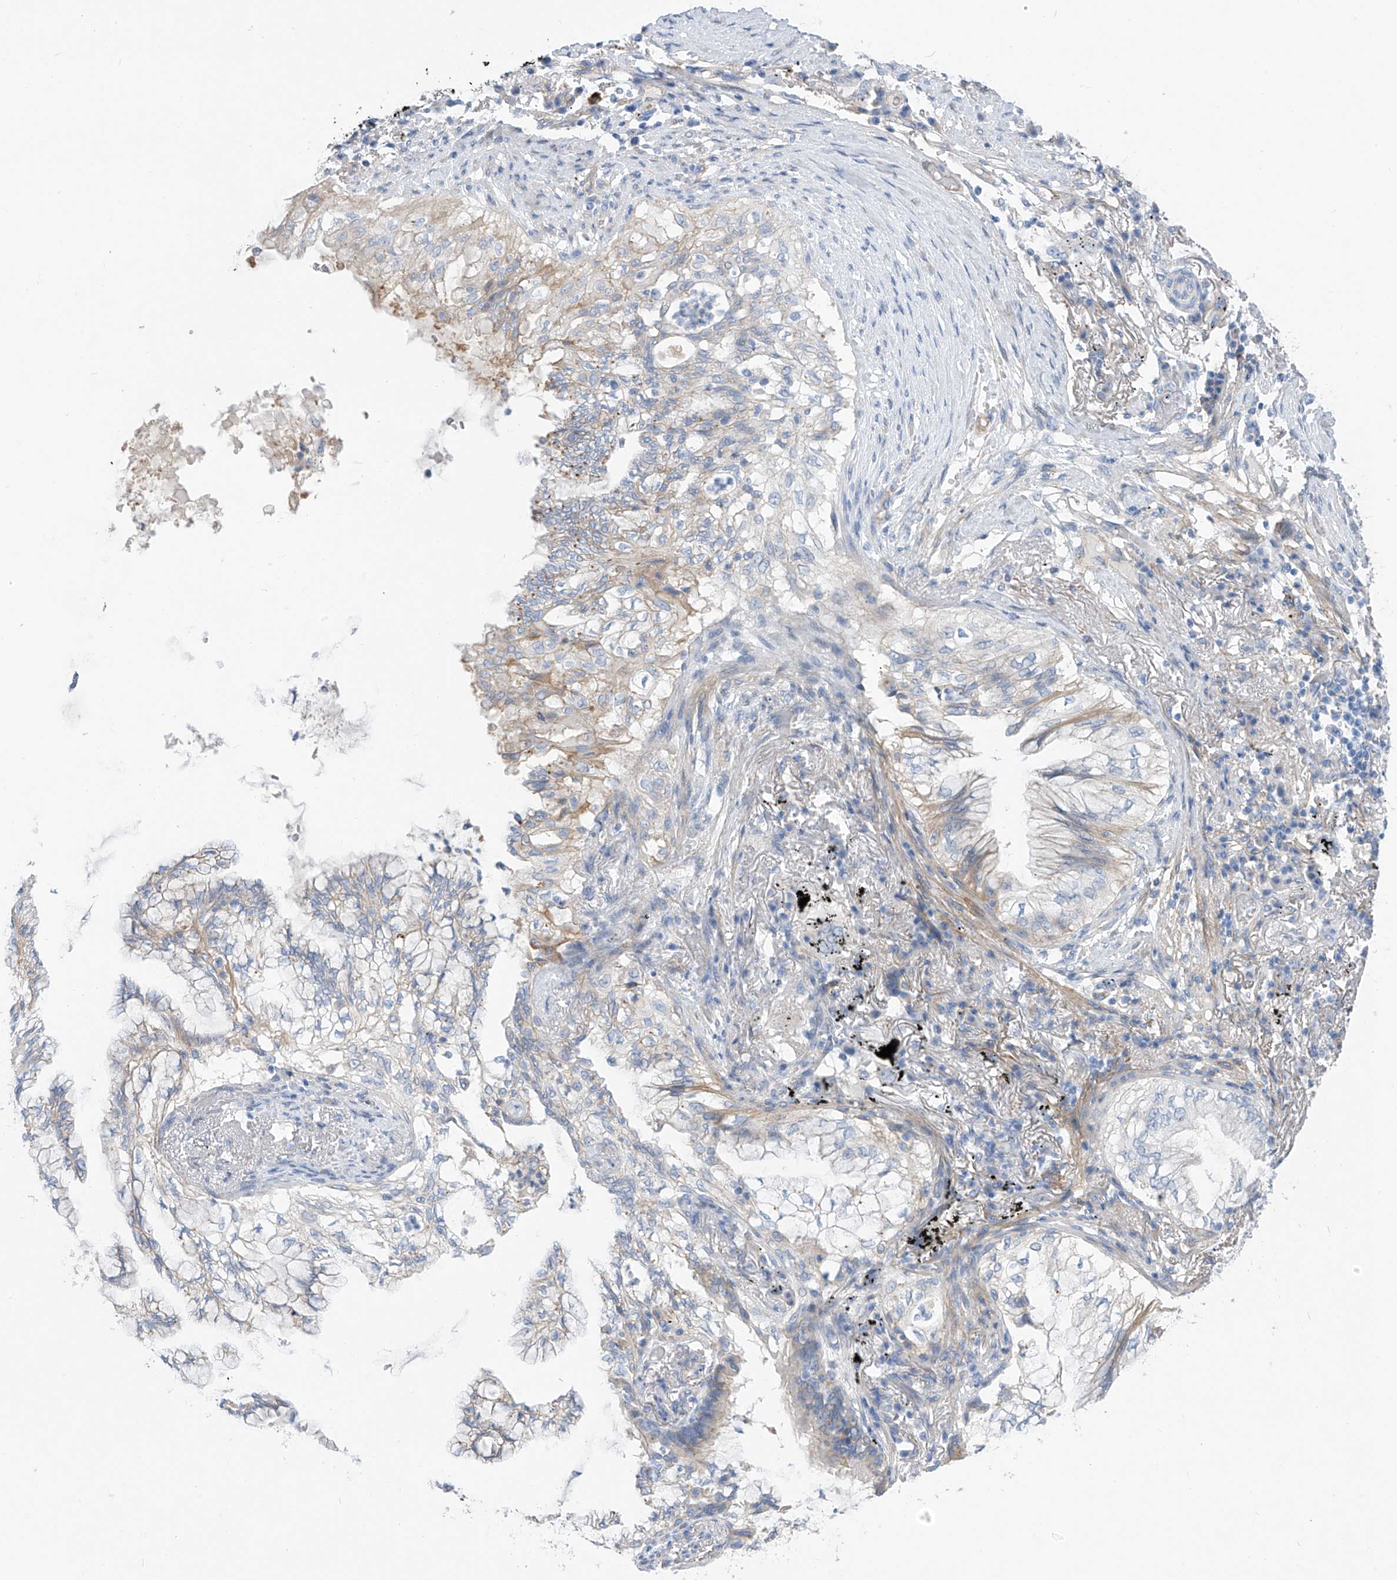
{"staining": {"intensity": "moderate", "quantity": "<25%", "location": "cytoplasmic/membranous"}, "tissue": "lung cancer", "cell_type": "Tumor cells", "image_type": "cancer", "snomed": [{"axis": "morphology", "description": "Adenocarcinoma, NOS"}, {"axis": "topography", "description": "Lung"}], "caption": "A photomicrograph of human lung cancer (adenocarcinoma) stained for a protein demonstrates moderate cytoplasmic/membranous brown staining in tumor cells. The staining is performed using DAB brown chromogen to label protein expression. The nuclei are counter-stained blue using hematoxylin.", "gene": "ITGA9", "patient": {"sex": "female", "age": 70}}